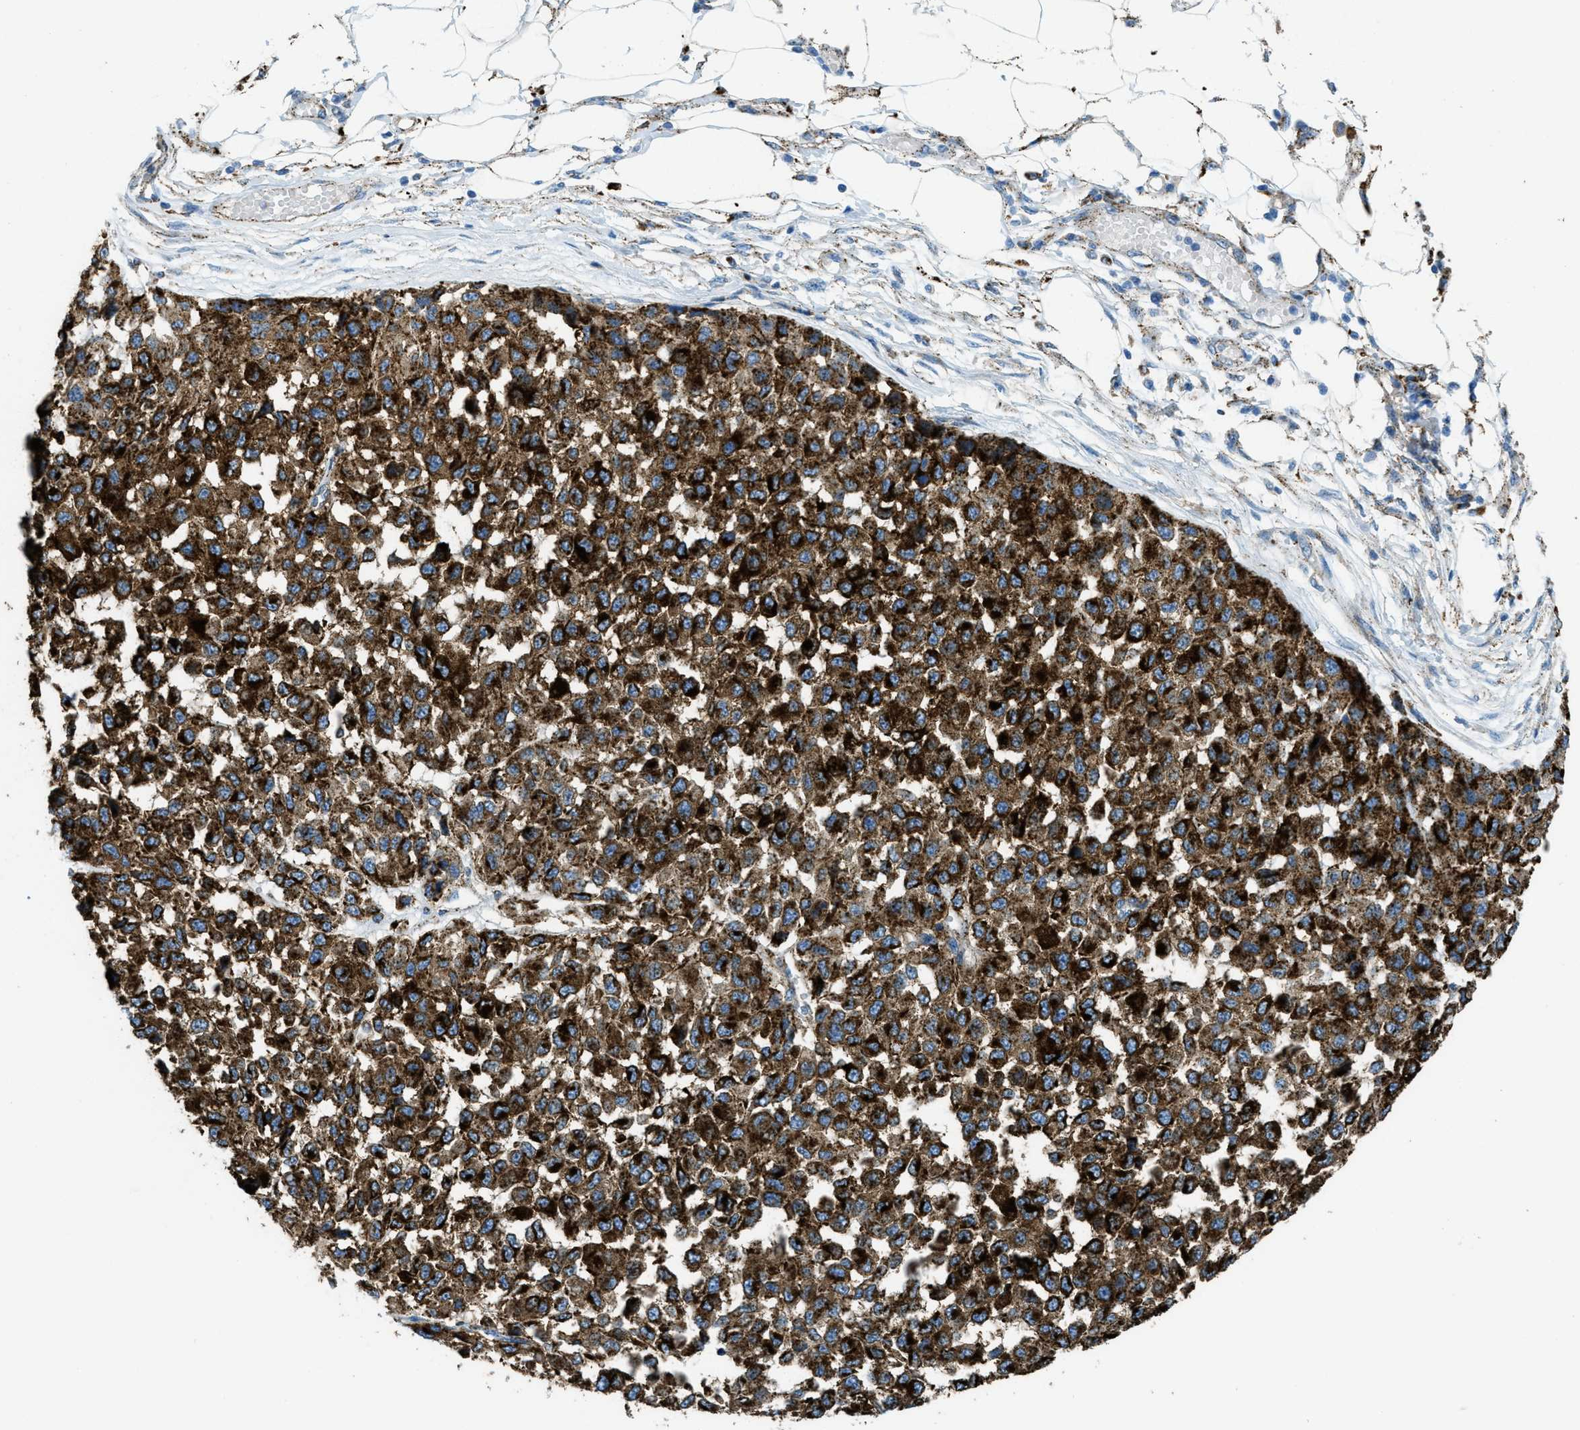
{"staining": {"intensity": "strong", "quantity": ">75%", "location": "cytoplasmic/membranous"}, "tissue": "melanoma", "cell_type": "Tumor cells", "image_type": "cancer", "snomed": [{"axis": "morphology", "description": "Normal tissue, NOS"}, {"axis": "morphology", "description": "Malignant melanoma, NOS"}, {"axis": "topography", "description": "Skin"}], "caption": "DAB immunohistochemical staining of human malignant melanoma displays strong cytoplasmic/membranous protein expression in about >75% of tumor cells. (Stains: DAB (3,3'-diaminobenzidine) in brown, nuclei in blue, Microscopy: brightfield microscopy at high magnification).", "gene": "SCARB2", "patient": {"sex": "male", "age": 62}}